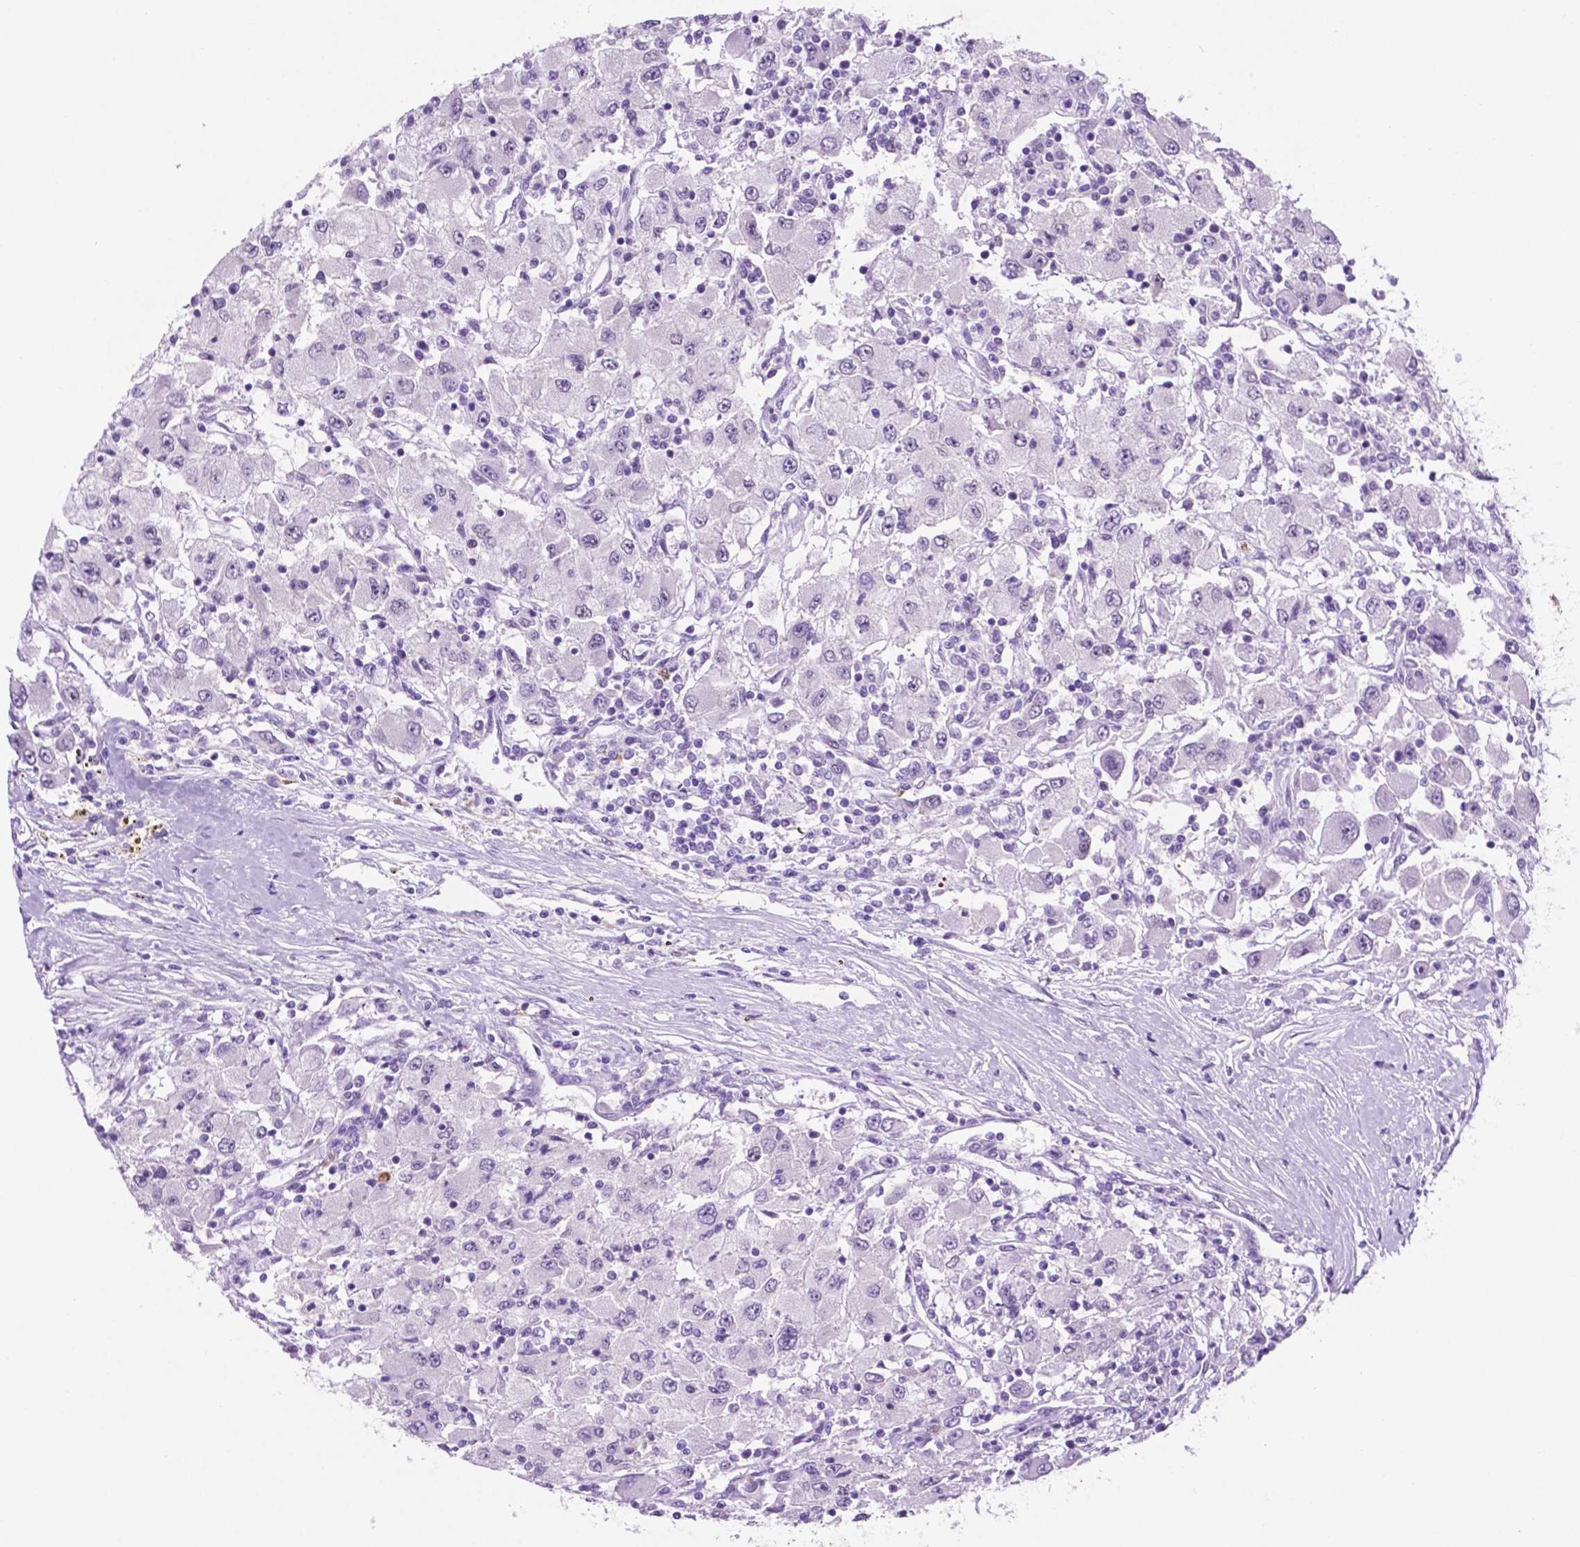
{"staining": {"intensity": "negative", "quantity": "none", "location": "none"}, "tissue": "renal cancer", "cell_type": "Tumor cells", "image_type": "cancer", "snomed": [{"axis": "morphology", "description": "Adenocarcinoma, NOS"}, {"axis": "topography", "description": "Kidney"}], "caption": "Tumor cells show no significant protein expression in renal cancer (adenocarcinoma).", "gene": "ACY3", "patient": {"sex": "female", "age": 67}}